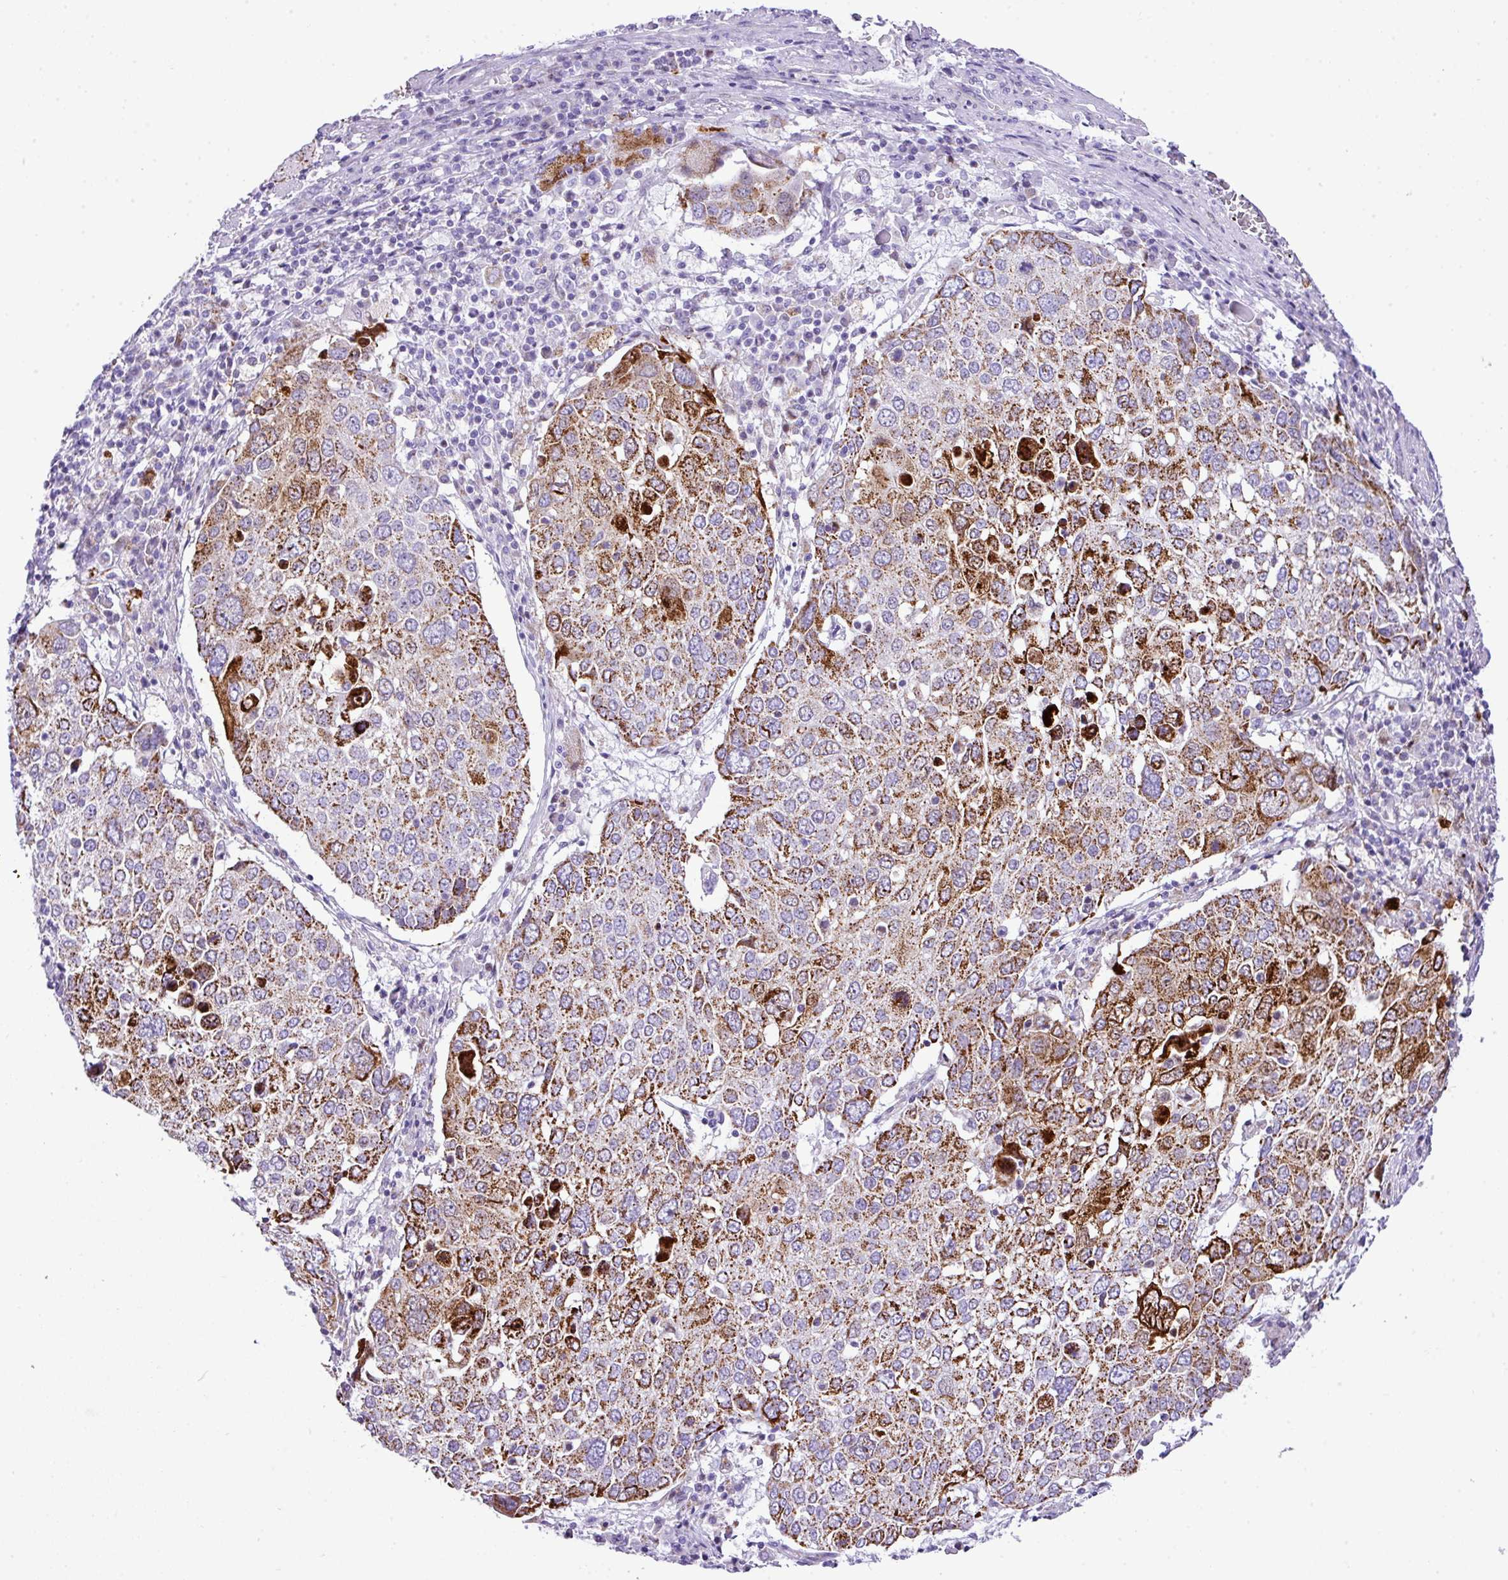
{"staining": {"intensity": "moderate", "quantity": "25%-75%", "location": "cytoplasmic/membranous"}, "tissue": "lung cancer", "cell_type": "Tumor cells", "image_type": "cancer", "snomed": [{"axis": "morphology", "description": "Squamous cell carcinoma, NOS"}, {"axis": "topography", "description": "Lung"}], "caption": "Brown immunohistochemical staining in lung cancer reveals moderate cytoplasmic/membranous staining in about 25%-75% of tumor cells. (Brightfield microscopy of DAB IHC at high magnification).", "gene": "RCAN2", "patient": {"sex": "male", "age": 65}}